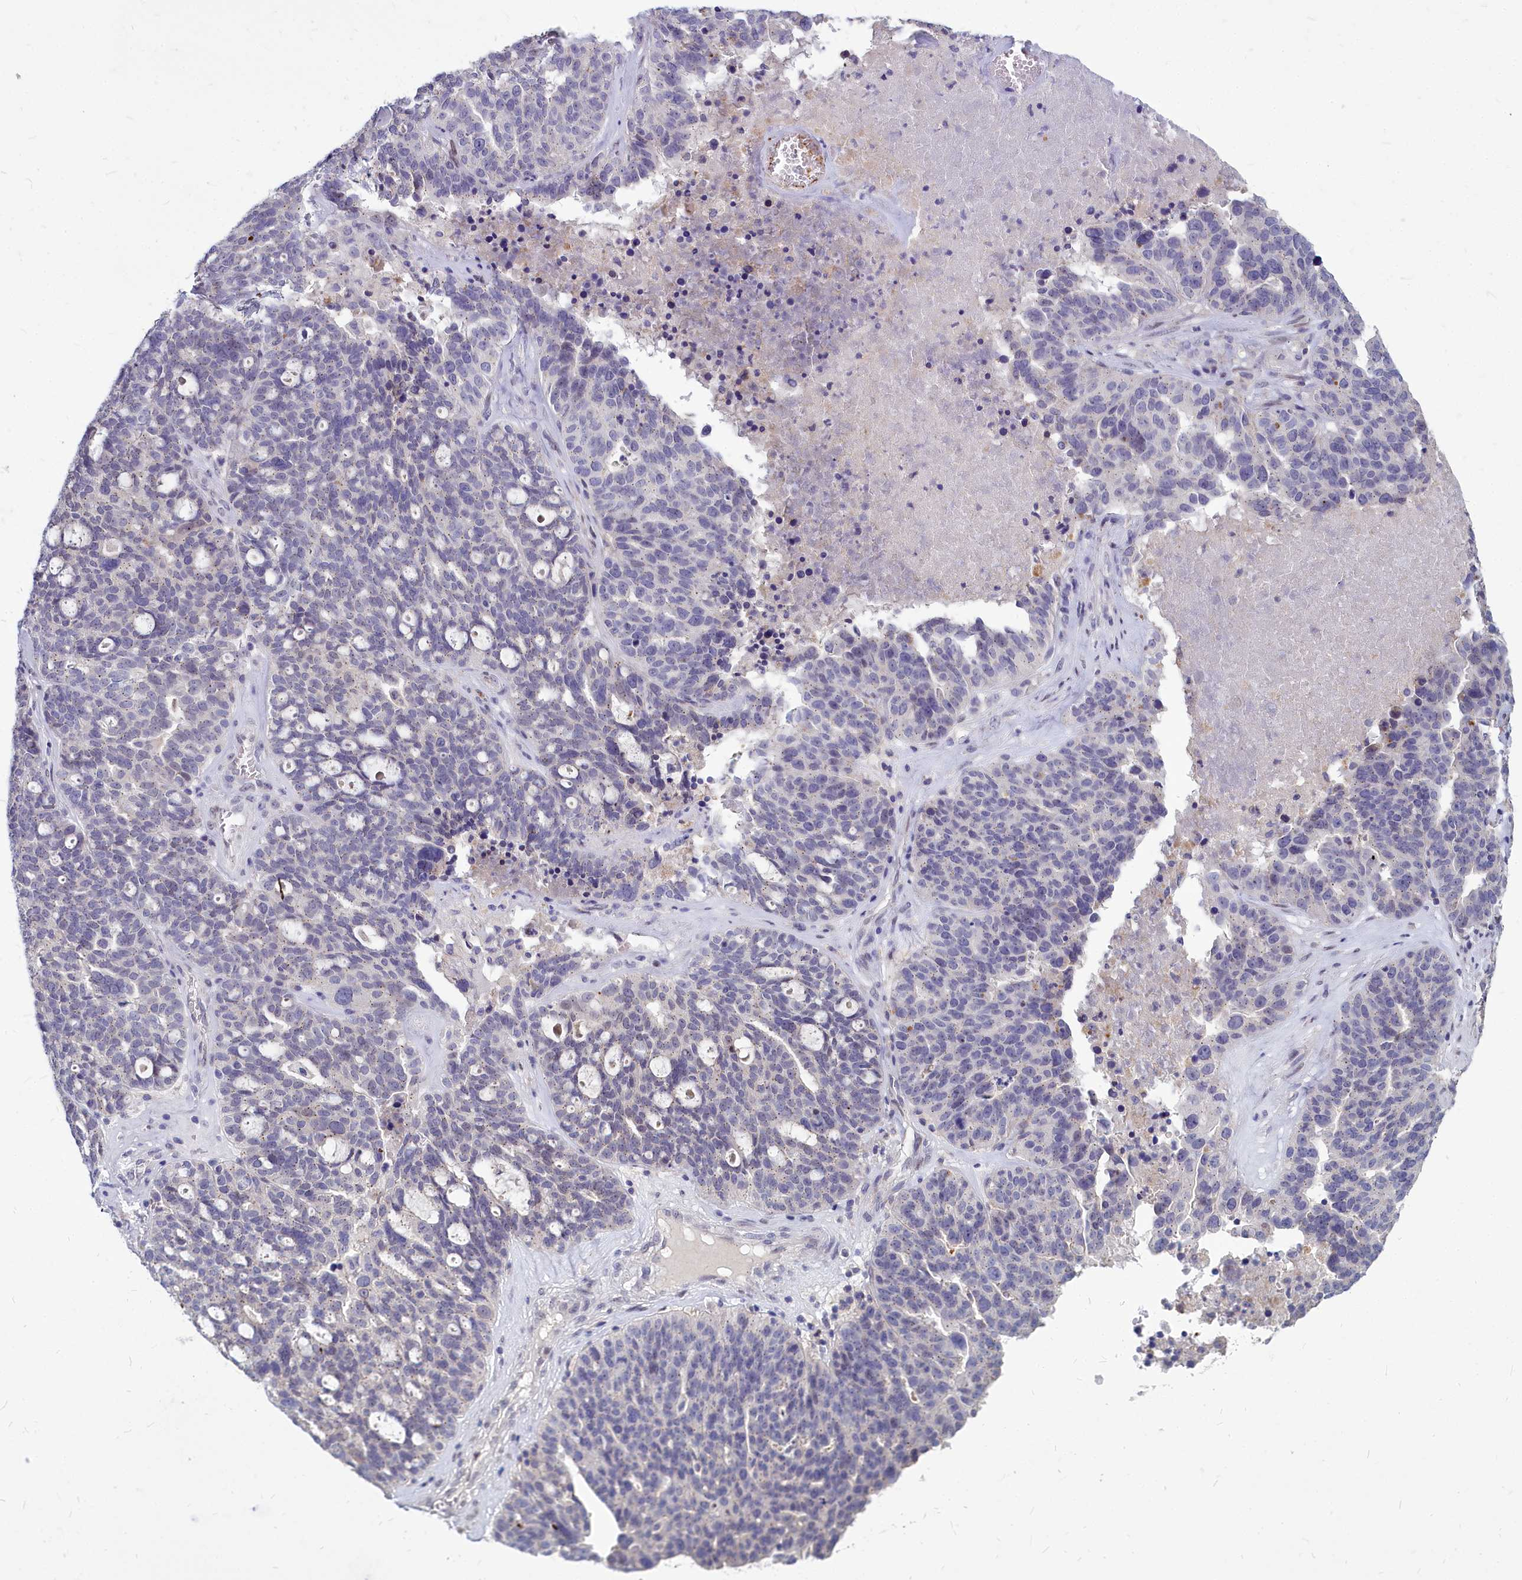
{"staining": {"intensity": "negative", "quantity": "none", "location": "none"}, "tissue": "ovarian cancer", "cell_type": "Tumor cells", "image_type": "cancer", "snomed": [{"axis": "morphology", "description": "Cystadenocarcinoma, serous, NOS"}, {"axis": "topography", "description": "Ovary"}], "caption": "Immunohistochemical staining of human ovarian serous cystadenocarcinoma reveals no significant expression in tumor cells. (DAB (3,3'-diaminobenzidine) IHC, high magnification).", "gene": "NOXA1", "patient": {"sex": "female", "age": 59}}